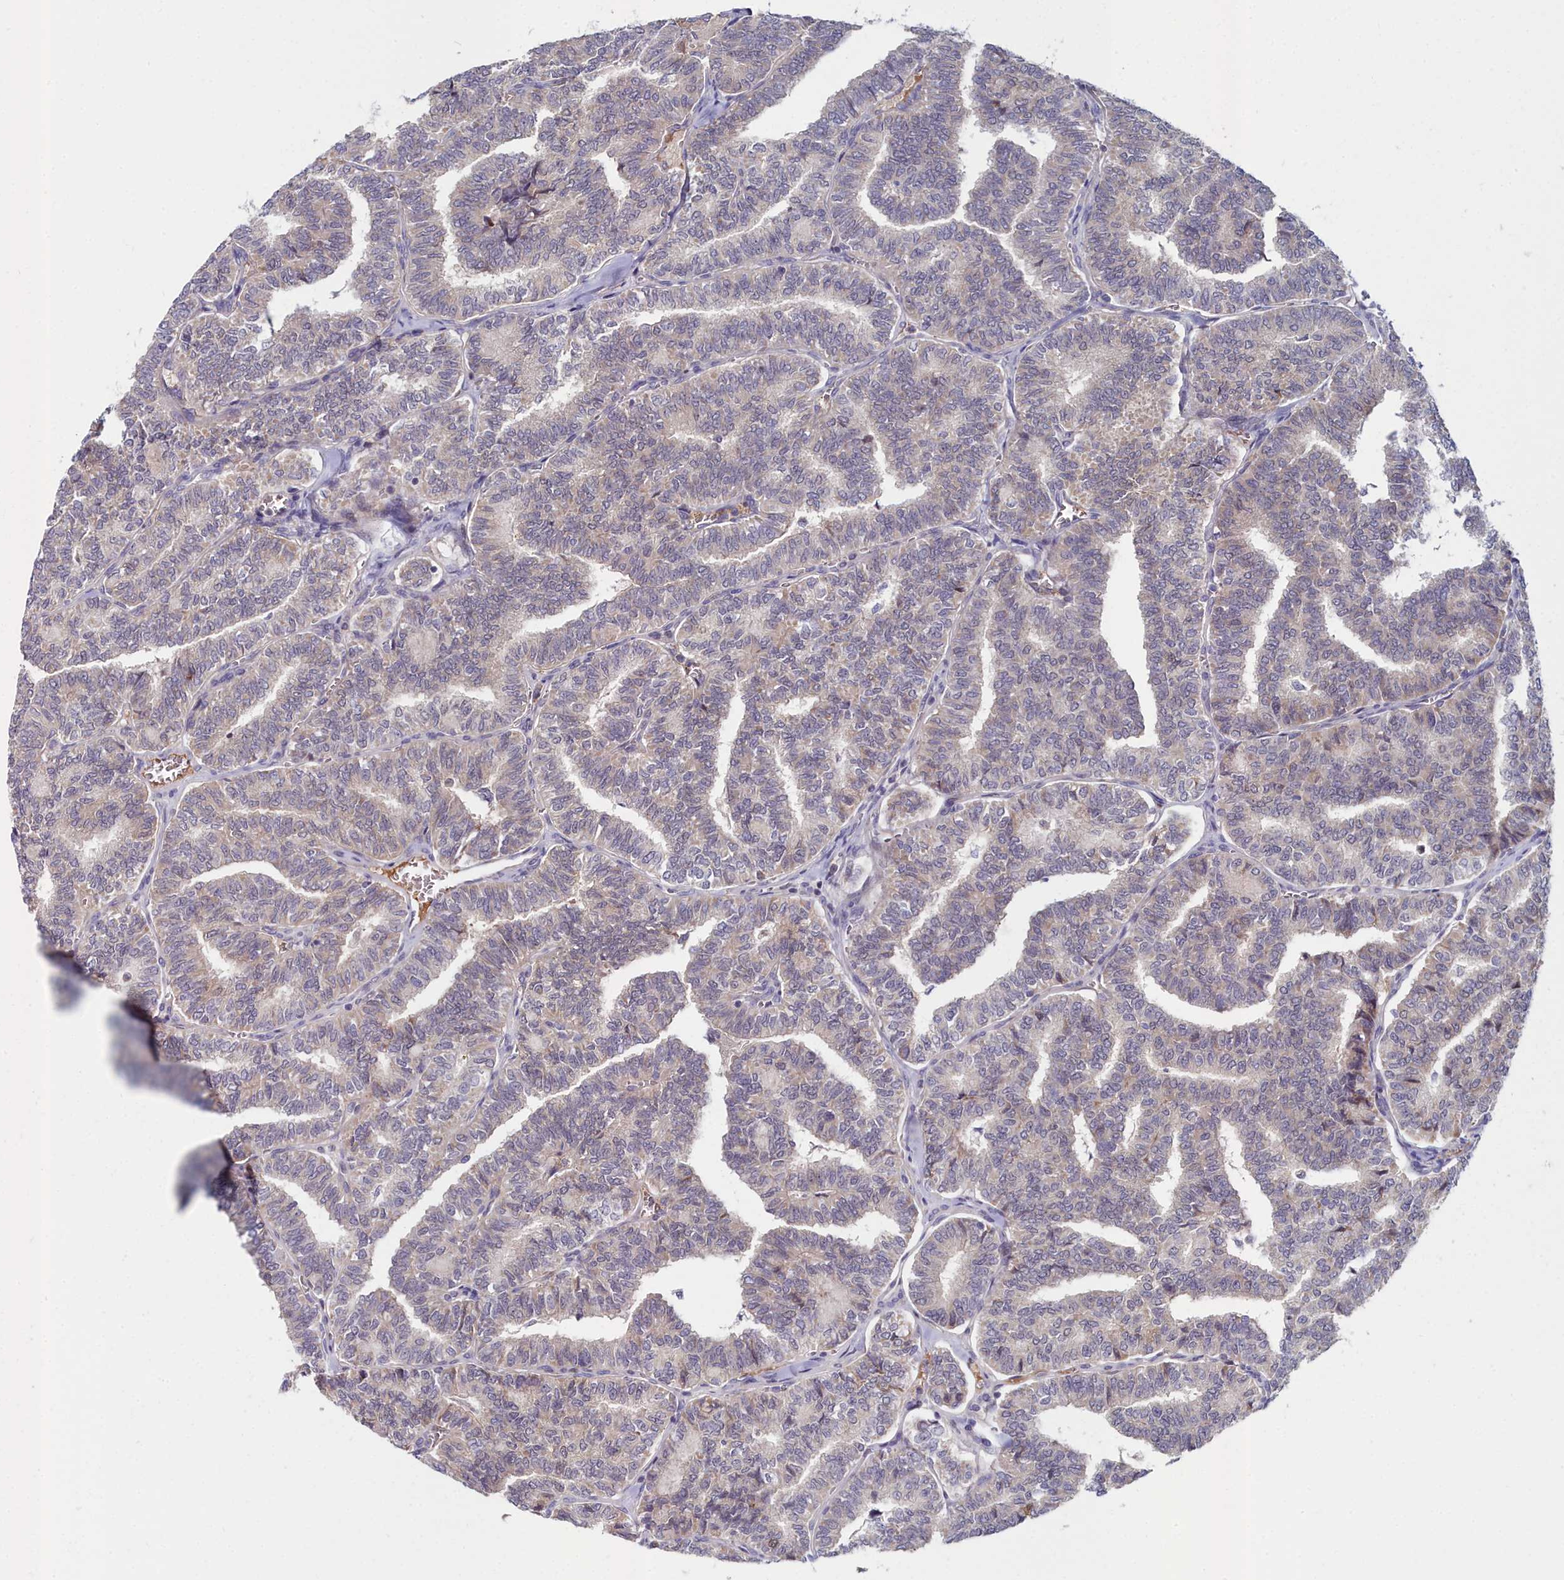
{"staining": {"intensity": "negative", "quantity": "none", "location": "none"}, "tissue": "thyroid cancer", "cell_type": "Tumor cells", "image_type": "cancer", "snomed": [{"axis": "morphology", "description": "Papillary adenocarcinoma, NOS"}, {"axis": "topography", "description": "Thyroid gland"}], "caption": "This image is of thyroid cancer stained with immunohistochemistry to label a protein in brown with the nuclei are counter-stained blue. There is no staining in tumor cells.", "gene": "KCTD18", "patient": {"sex": "female", "age": 35}}